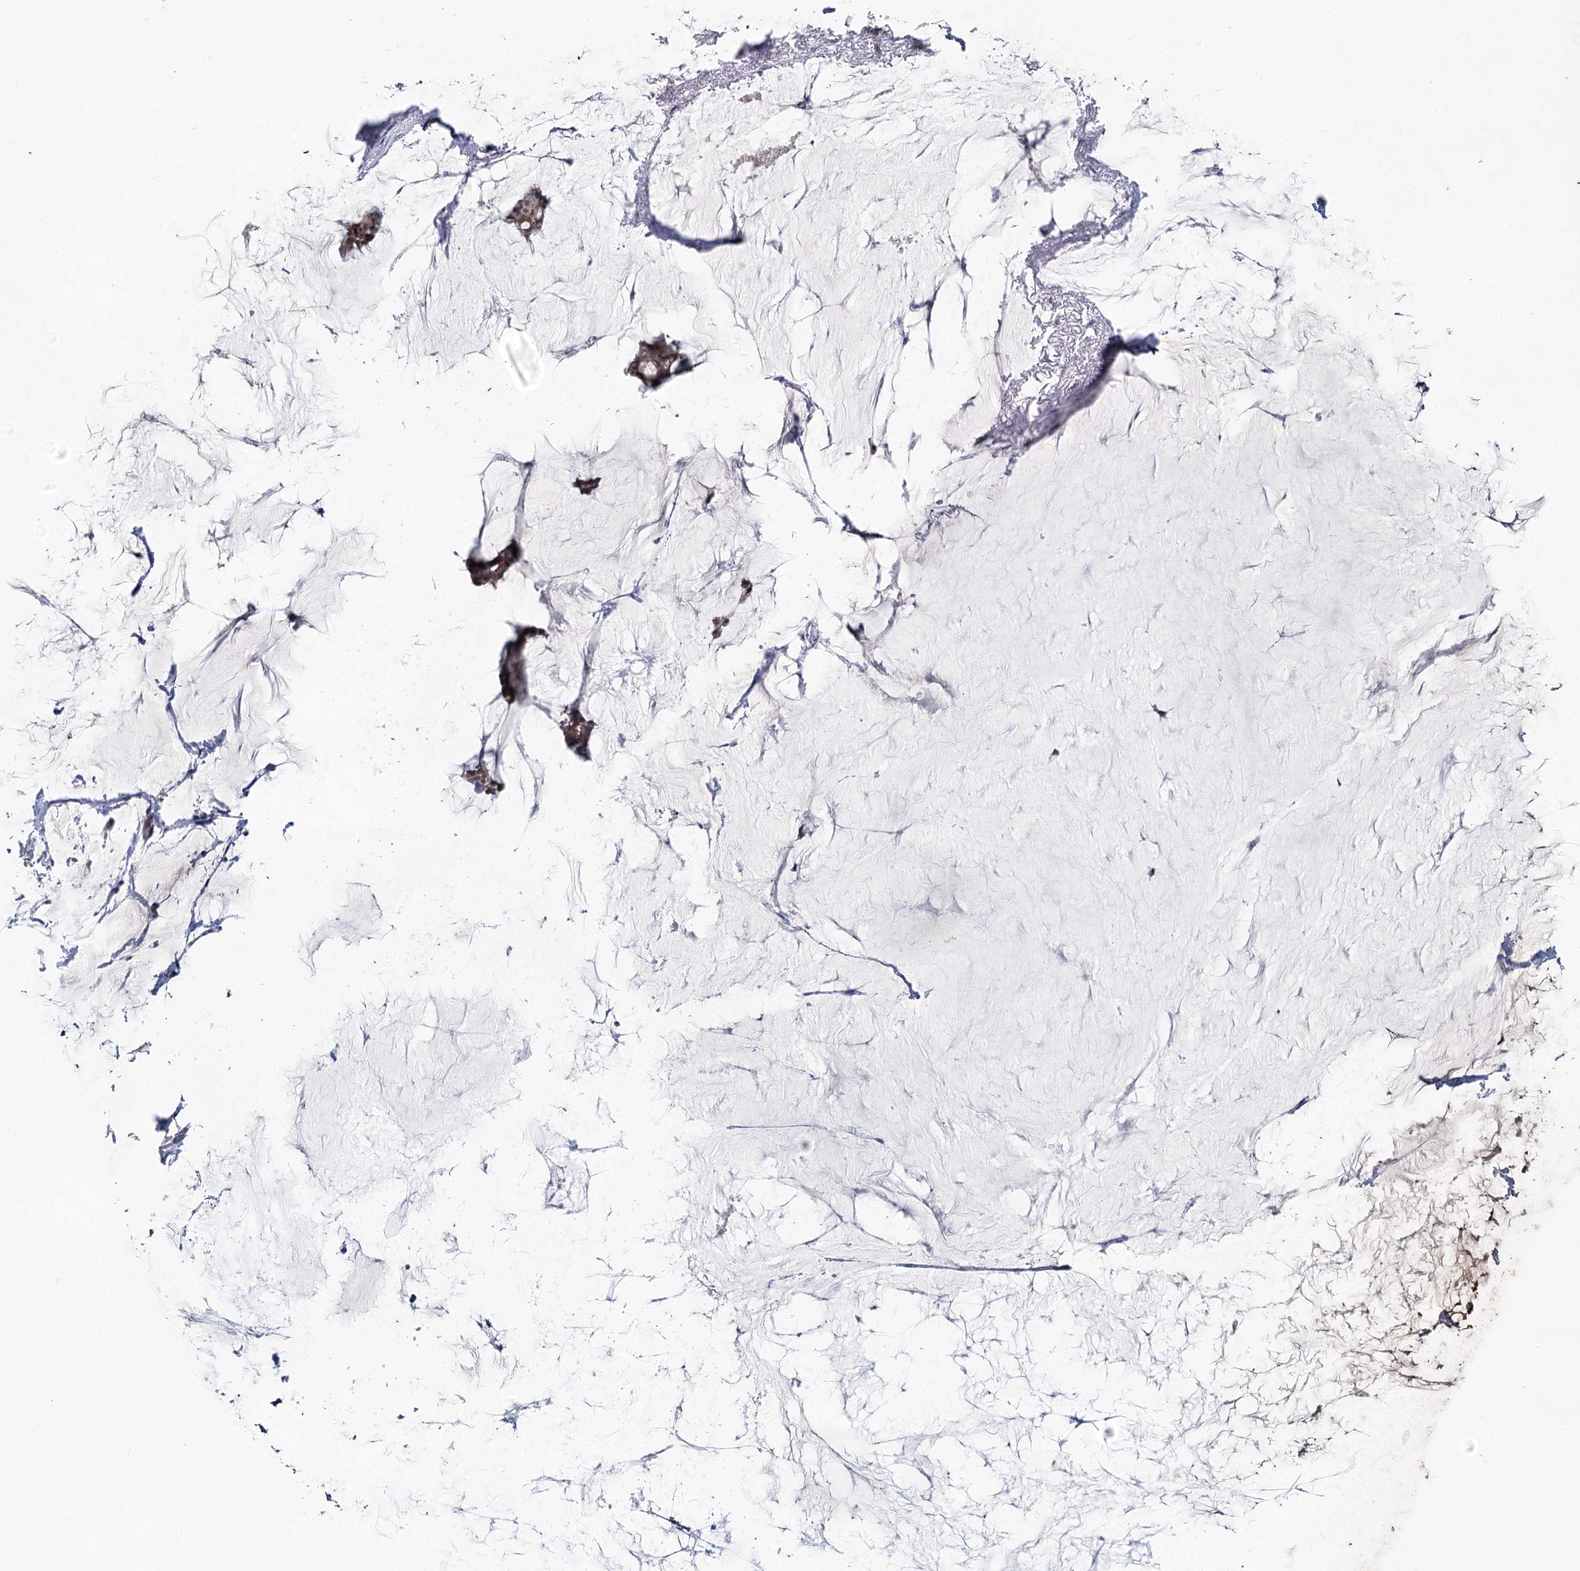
{"staining": {"intensity": "moderate", "quantity": ">75%", "location": "cytoplasmic/membranous,nuclear"}, "tissue": "breast cancer", "cell_type": "Tumor cells", "image_type": "cancer", "snomed": [{"axis": "morphology", "description": "Duct carcinoma"}, {"axis": "topography", "description": "Breast"}], "caption": "Breast cancer stained with DAB (3,3'-diaminobenzidine) IHC exhibits medium levels of moderate cytoplasmic/membranous and nuclear expression in about >75% of tumor cells. Ihc stains the protein of interest in brown and the nuclei are stained blue.", "gene": "MYG1", "patient": {"sex": "female", "age": 93}}